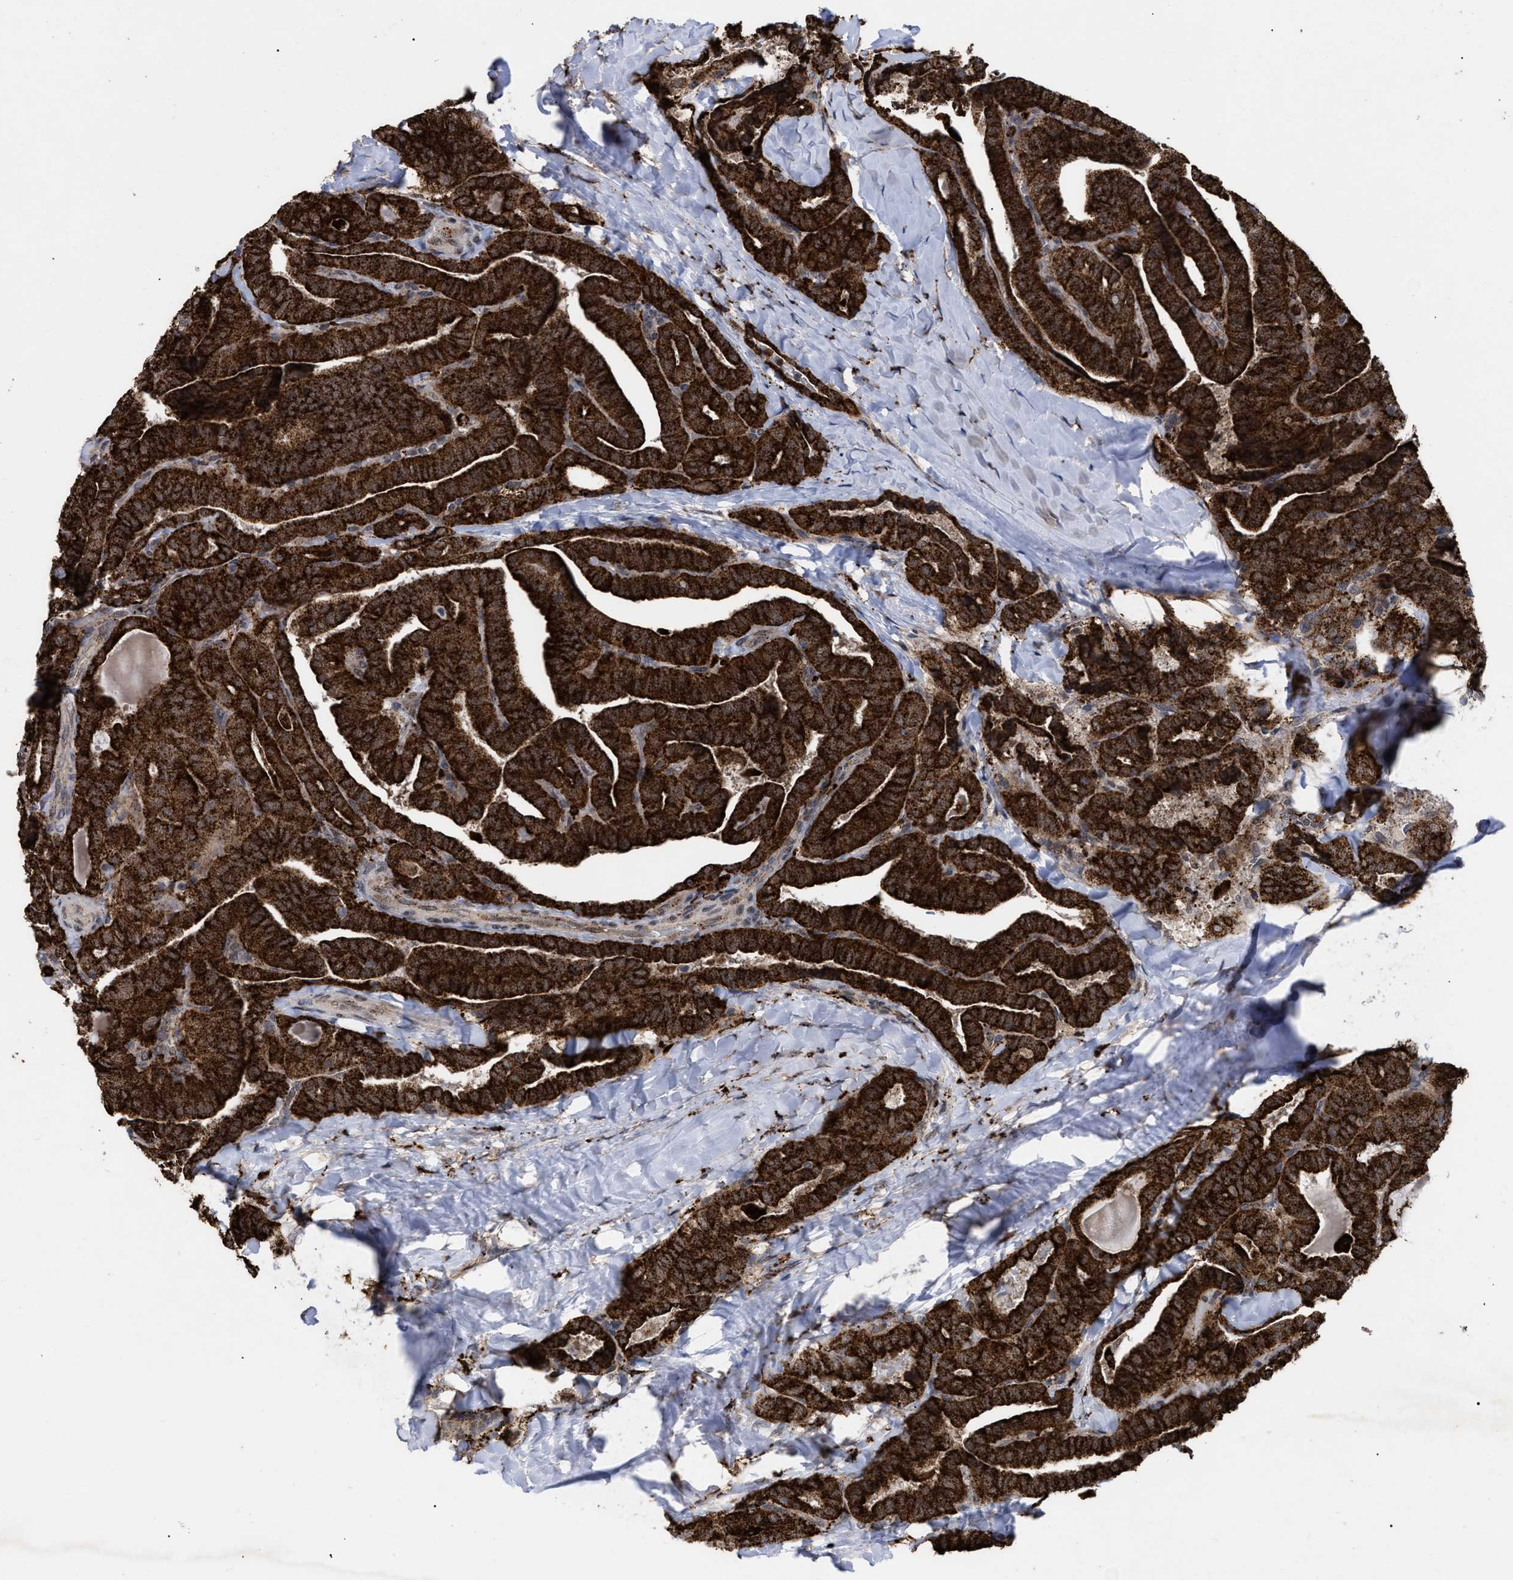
{"staining": {"intensity": "strong", "quantity": ">75%", "location": "cytoplasmic/membranous"}, "tissue": "thyroid cancer", "cell_type": "Tumor cells", "image_type": "cancer", "snomed": [{"axis": "morphology", "description": "Papillary adenocarcinoma, NOS"}, {"axis": "topography", "description": "Thyroid gland"}], "caption": "Tumor cells reveal high levels of strong cytoplasmic/membranous staining in approximately >75% of cells in human papillary adenocarcinoma (thyroid).", "gene": "UPF1", "patient": {"sex": "male", "age": 77}}